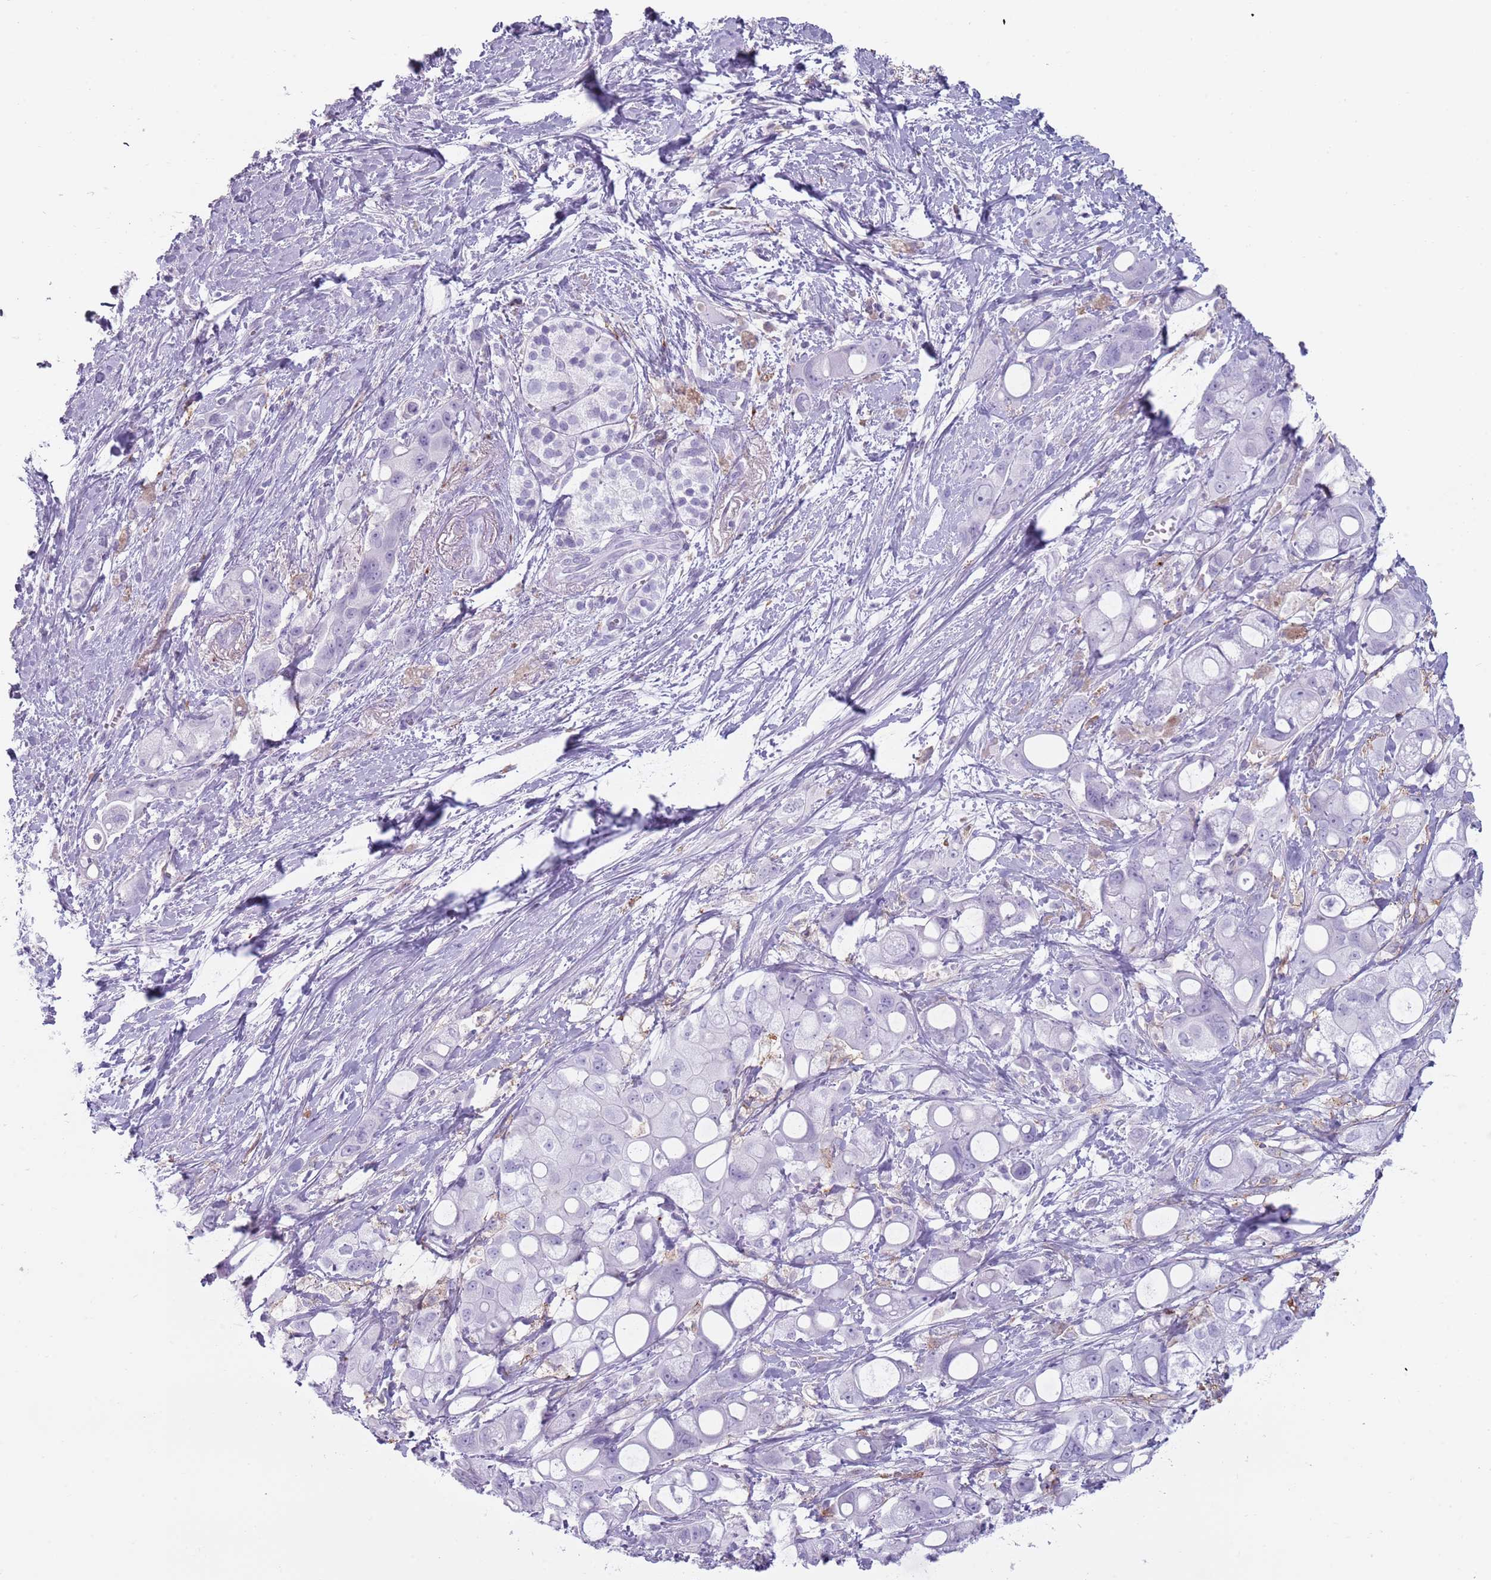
{"staining": {"intensity": "negative", "quantity": "none", "location": "none"}, "tissue": "pancreatic cancer", "cell_type": "Tumor cells", "image_type": "cancer", "snomed": [{"axis": "morphology", "description": "Adenocarcinoma, NOS"}, {"axis": "topography", "description": "Pancreas"}], "caption": "Immunohistochemical staining of pancreatic adenocarcinoma exhibits no significant staining in tumor cells. (Immunohistochemistry (ihc), brightfield microscopy, high magnification).", "gene": "COLEC12", "patient": {"sex": "male", "age": 68}}